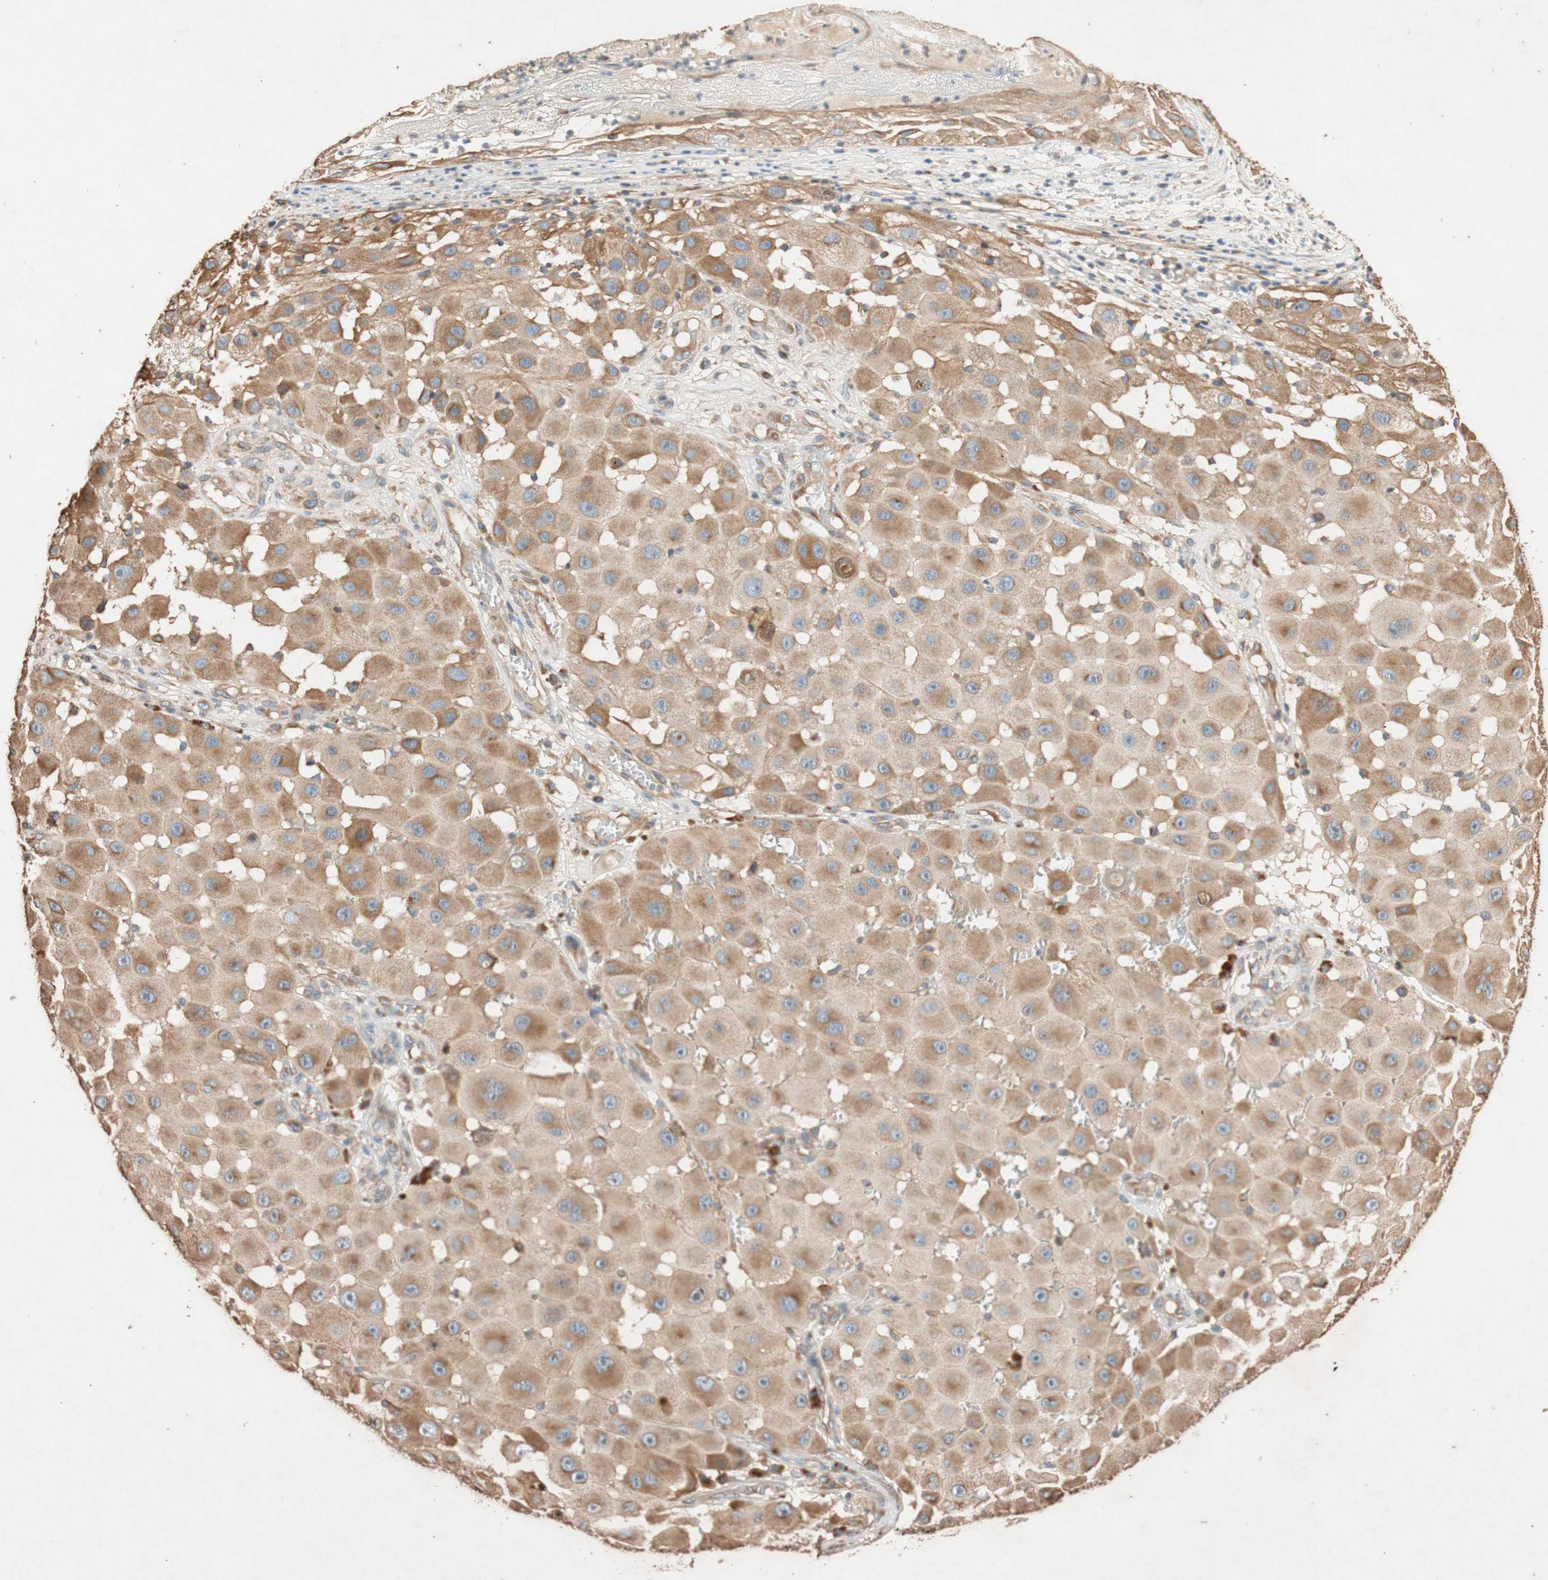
{"staining": {"intensity": "weak", "quantity": "<25%", "location": "cytoplasmic/membranous"}, "tissue": "melanoma", "cell_type": "Tumor cells", "image_type": "cancer", "snomed": [{"axis": "morphology", "description": "Malignant melanoma, NOS"}, {"axis": "topography", "description": "Skin"}], "caption": "IHC photomicrograph of human malignant melanoma stained for a protein (brown), which reveals no expression in tumor cells.", "gene": "TUBB", "patient": {"sex": "female", "age": 81}}